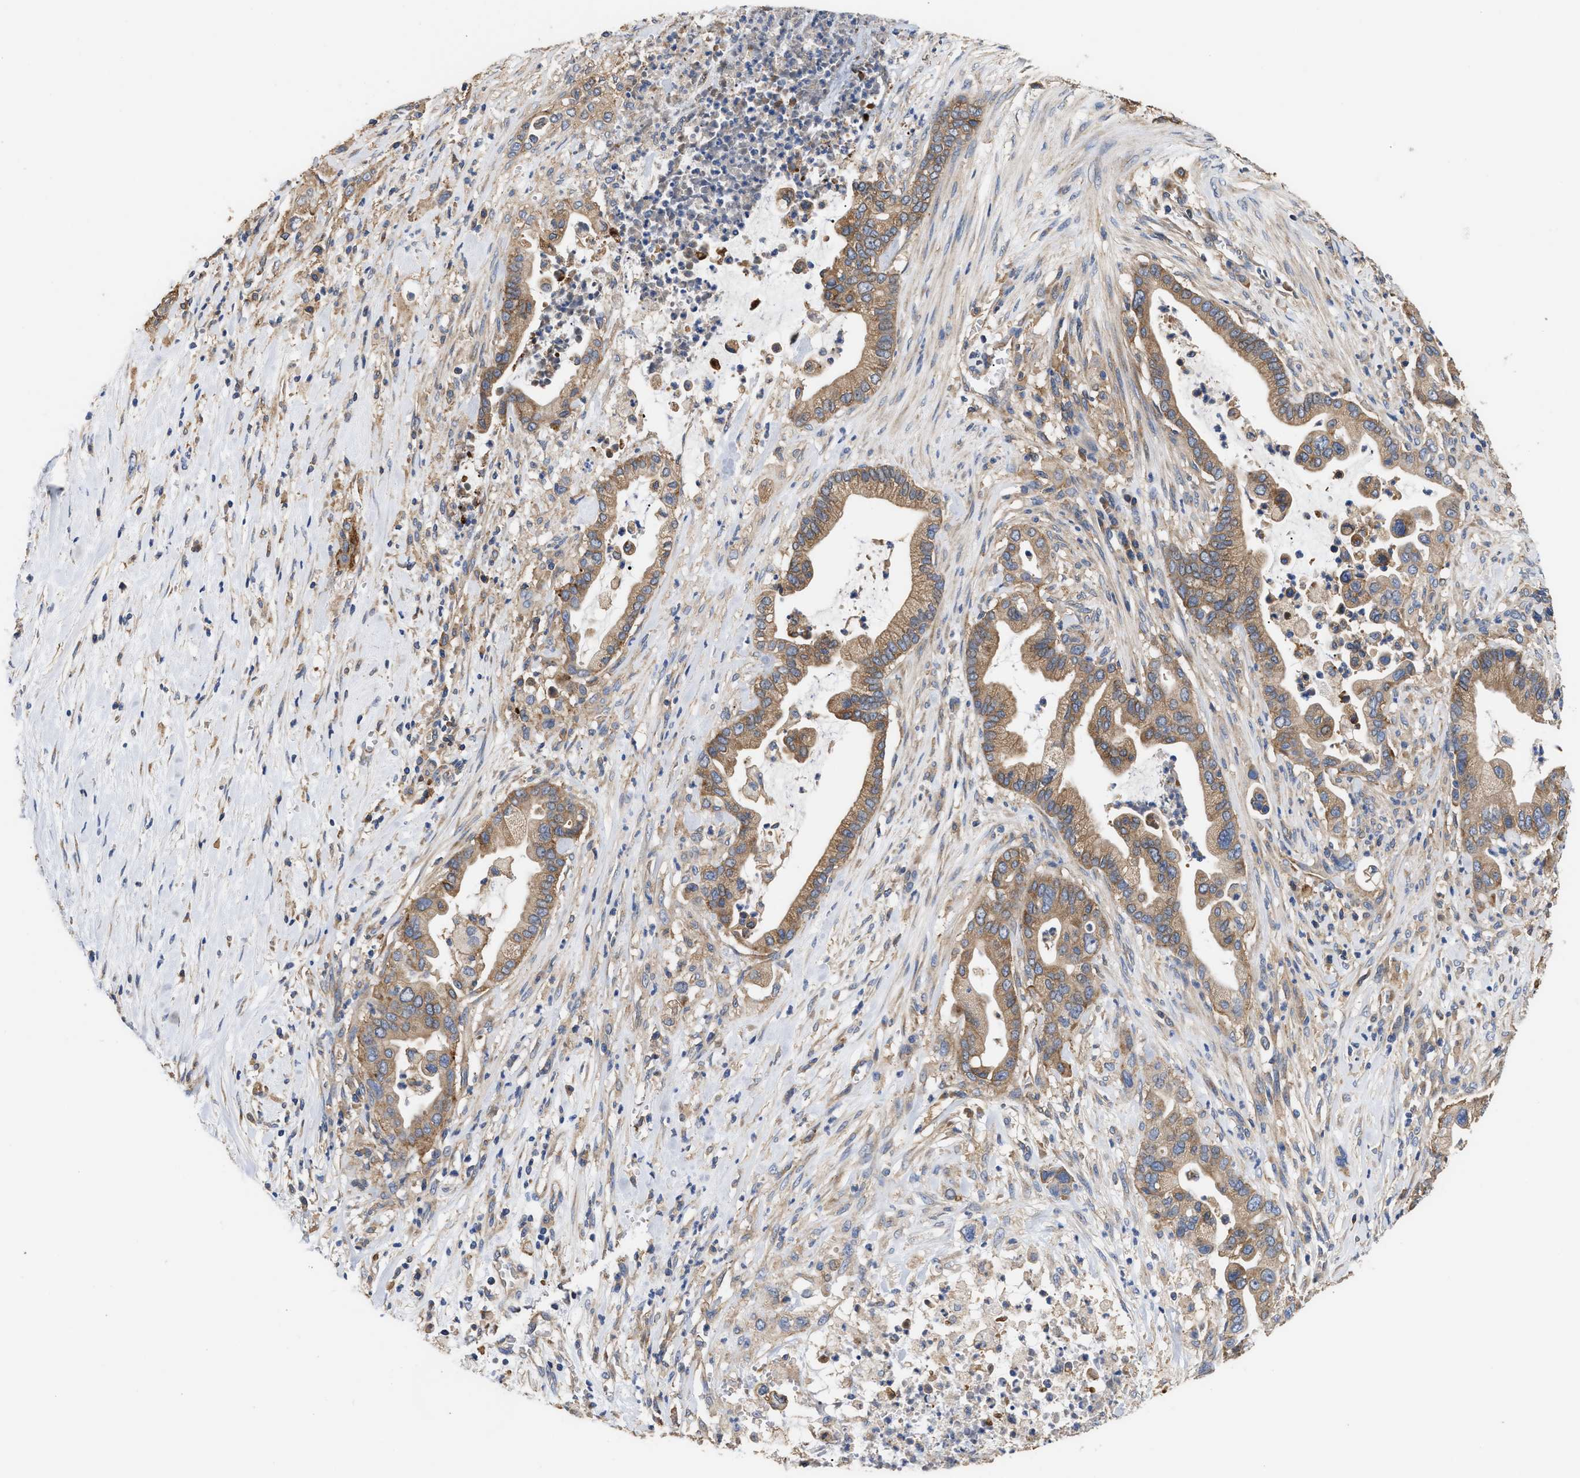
{"staining": {"intensity": "moderate", "quantity": ">75%", "location": "cytoplasmic/membranous"}, "tissue": "pancreatic cancer", "cell_type": "Tumor cells", "image_type": "cancer", "snomed": [{"axis": "morphology", "description": "Adenocarcinoma, NOS"}, {"axis": "topography", "description": "Pancreas"}], "caption": "Immunohistochemistry (IHC) histopathology image of neoplastic tissue: human pancreatic cancer stained using immunohistochemistry (IHC) reveals medium levels of moderate protein expression localized specifically in the cytoplasmic/membranous of tumor cells, appearing as a cytoplasmic/membranous brown color.", "gene": "KLB", "patient": {"sex": "male", "age": 69}}